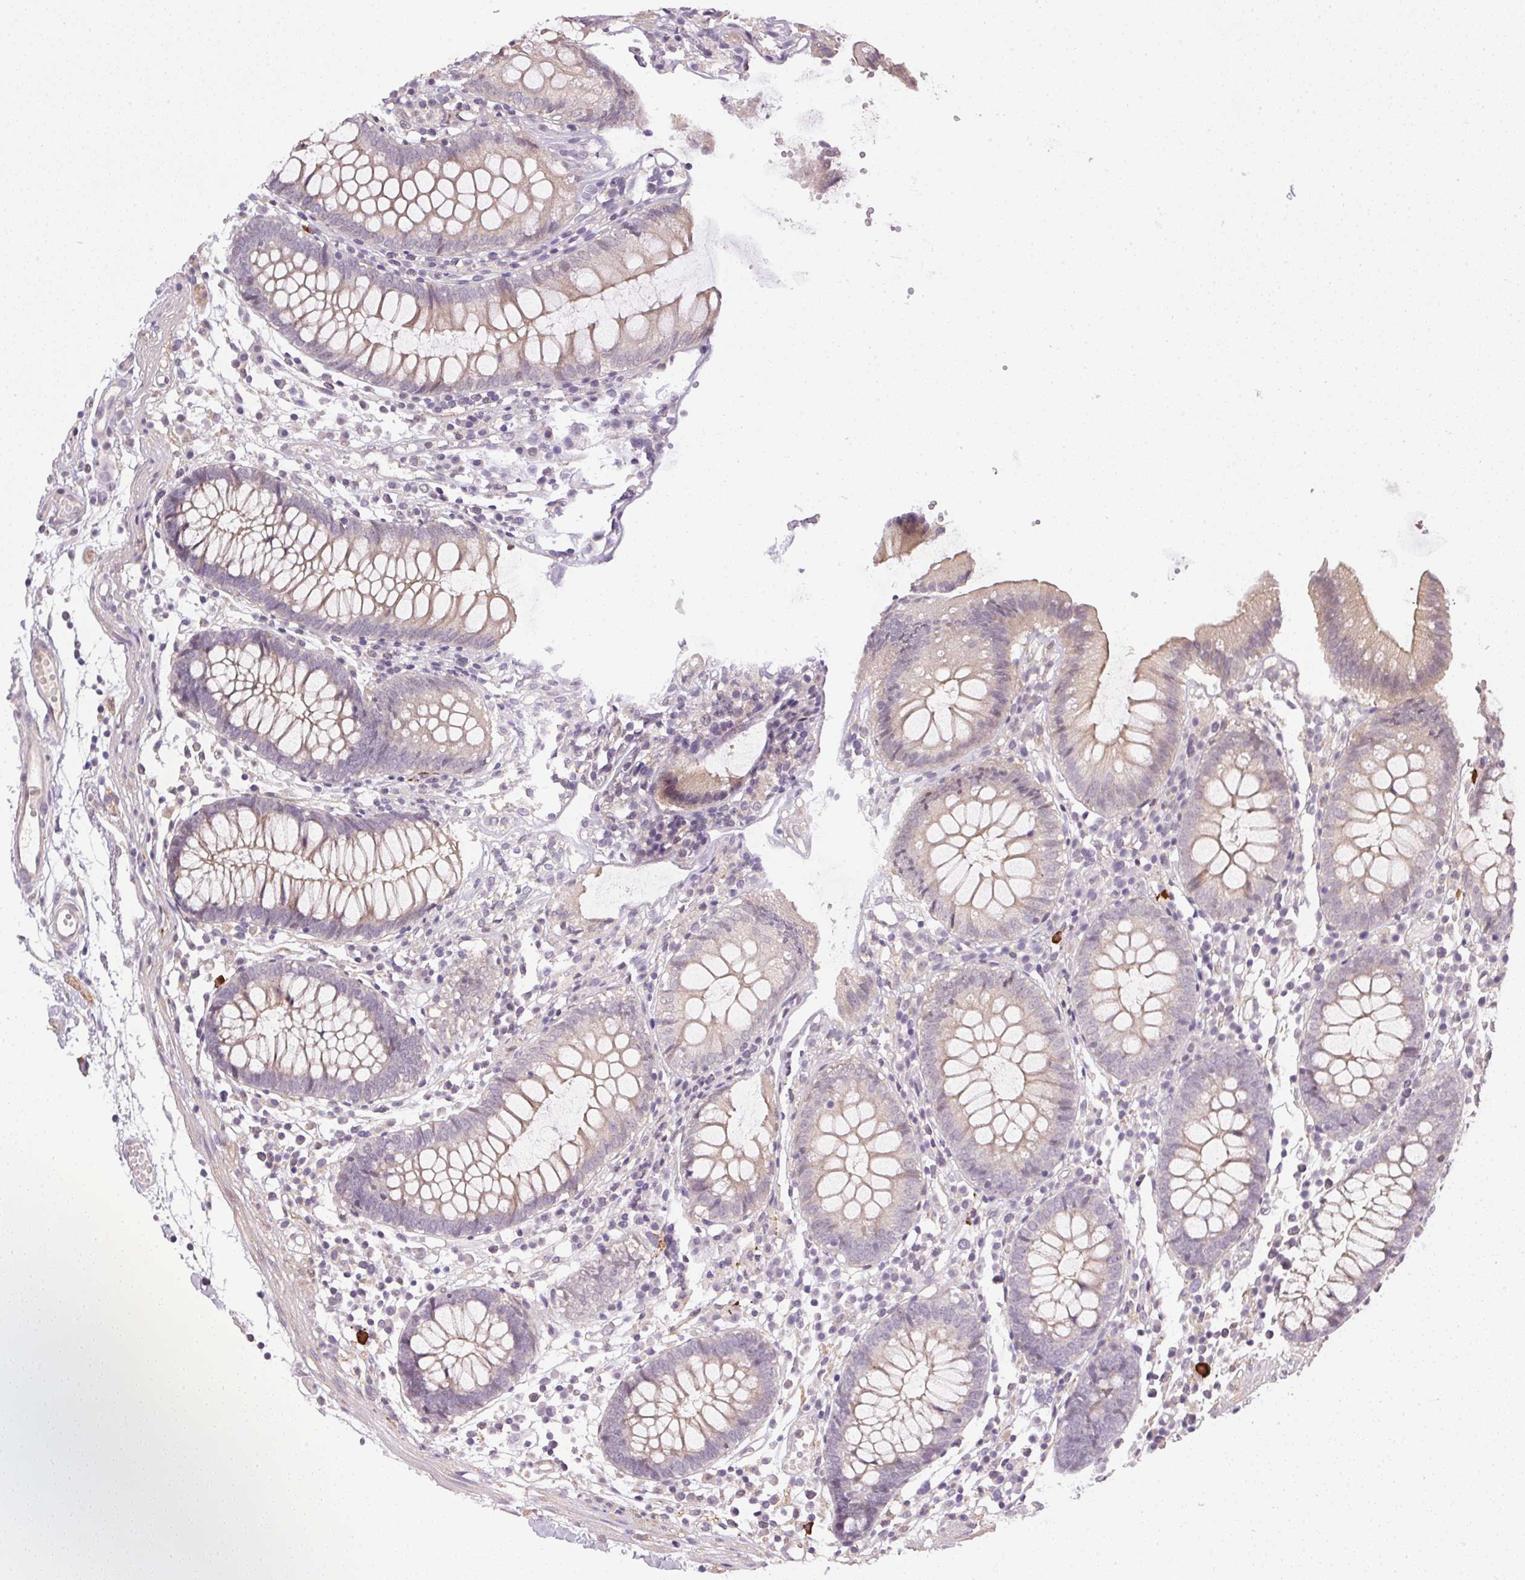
{"staining": {"intensity": "negative", "quantity": "none", "location": "none"}, "tissue": "colon", "cell_type": "Endothelial cells", "image_type": "normal", "snomed": [{"axis": "morphology", "description": "Normal tissue, NOS"}, {"axis": "morphology", "description": "Adenocarcinoma, NOS"}, {"axis": "topography", "description": "Colon"}], "caption": "The photomicrograph displays no staining of endothelial cells in normal colon.", "gene": "CFAP92", "patient": {"sex": "male", "age": 83}}